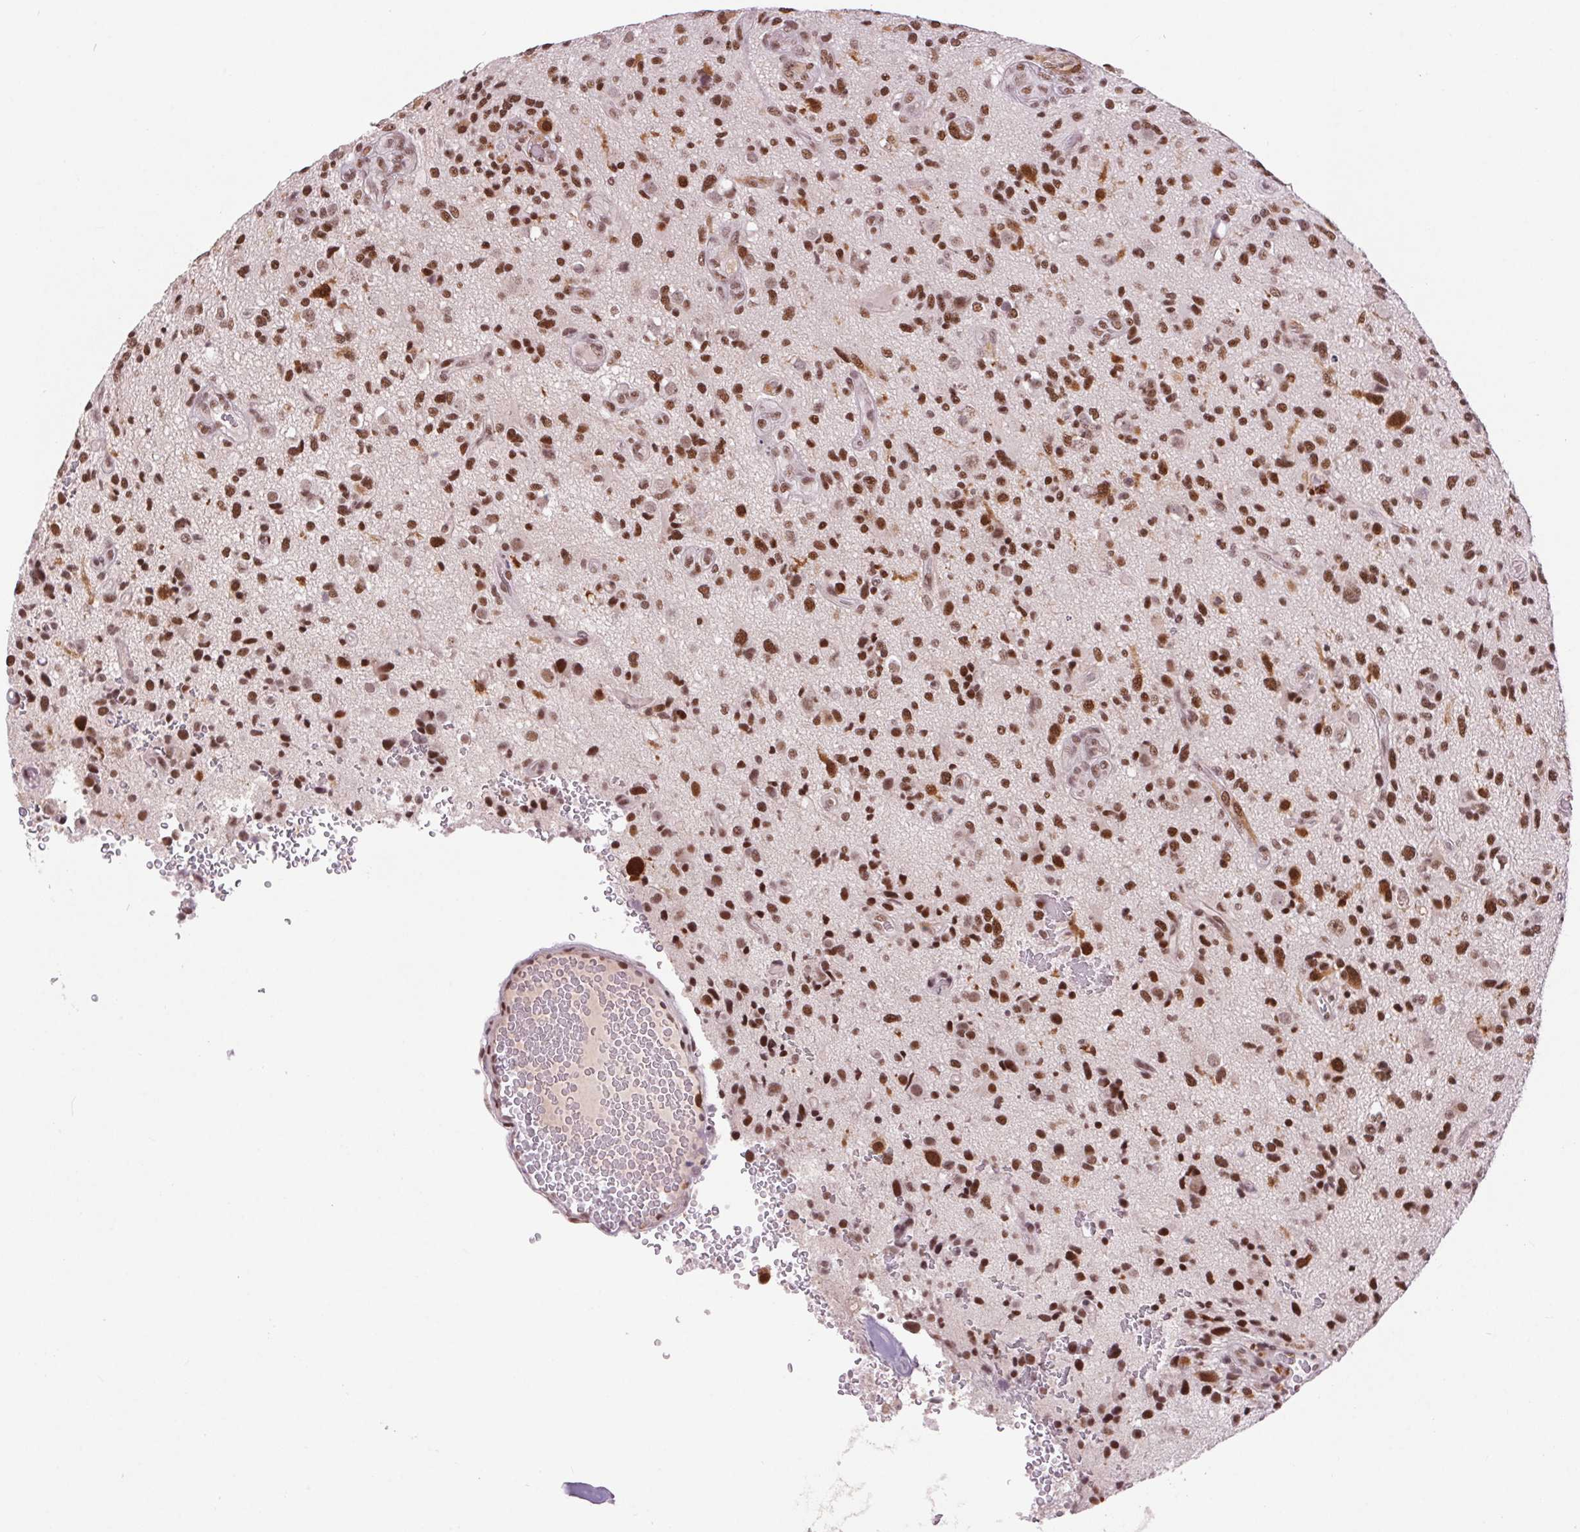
{"staining": {"intensity": "strong", "quantity": ">75%", "location": "nuclear"}, "tissue": "glioma", "cell_type": "Tumor cells", "image_type": "cancer", "snomed": [{"axis": "morphology", "description": "Glioma, malignant, High grade"}, {"axis": "topography", "description": "Brain"}], "caption": "There is high levels of strong nuclear expression in tumor cells of glioma, as demonstrated by immunohistochemical staining (brown color).", "gene": "CD2BP2", "patient": {"sex": "male", "age": 47}}